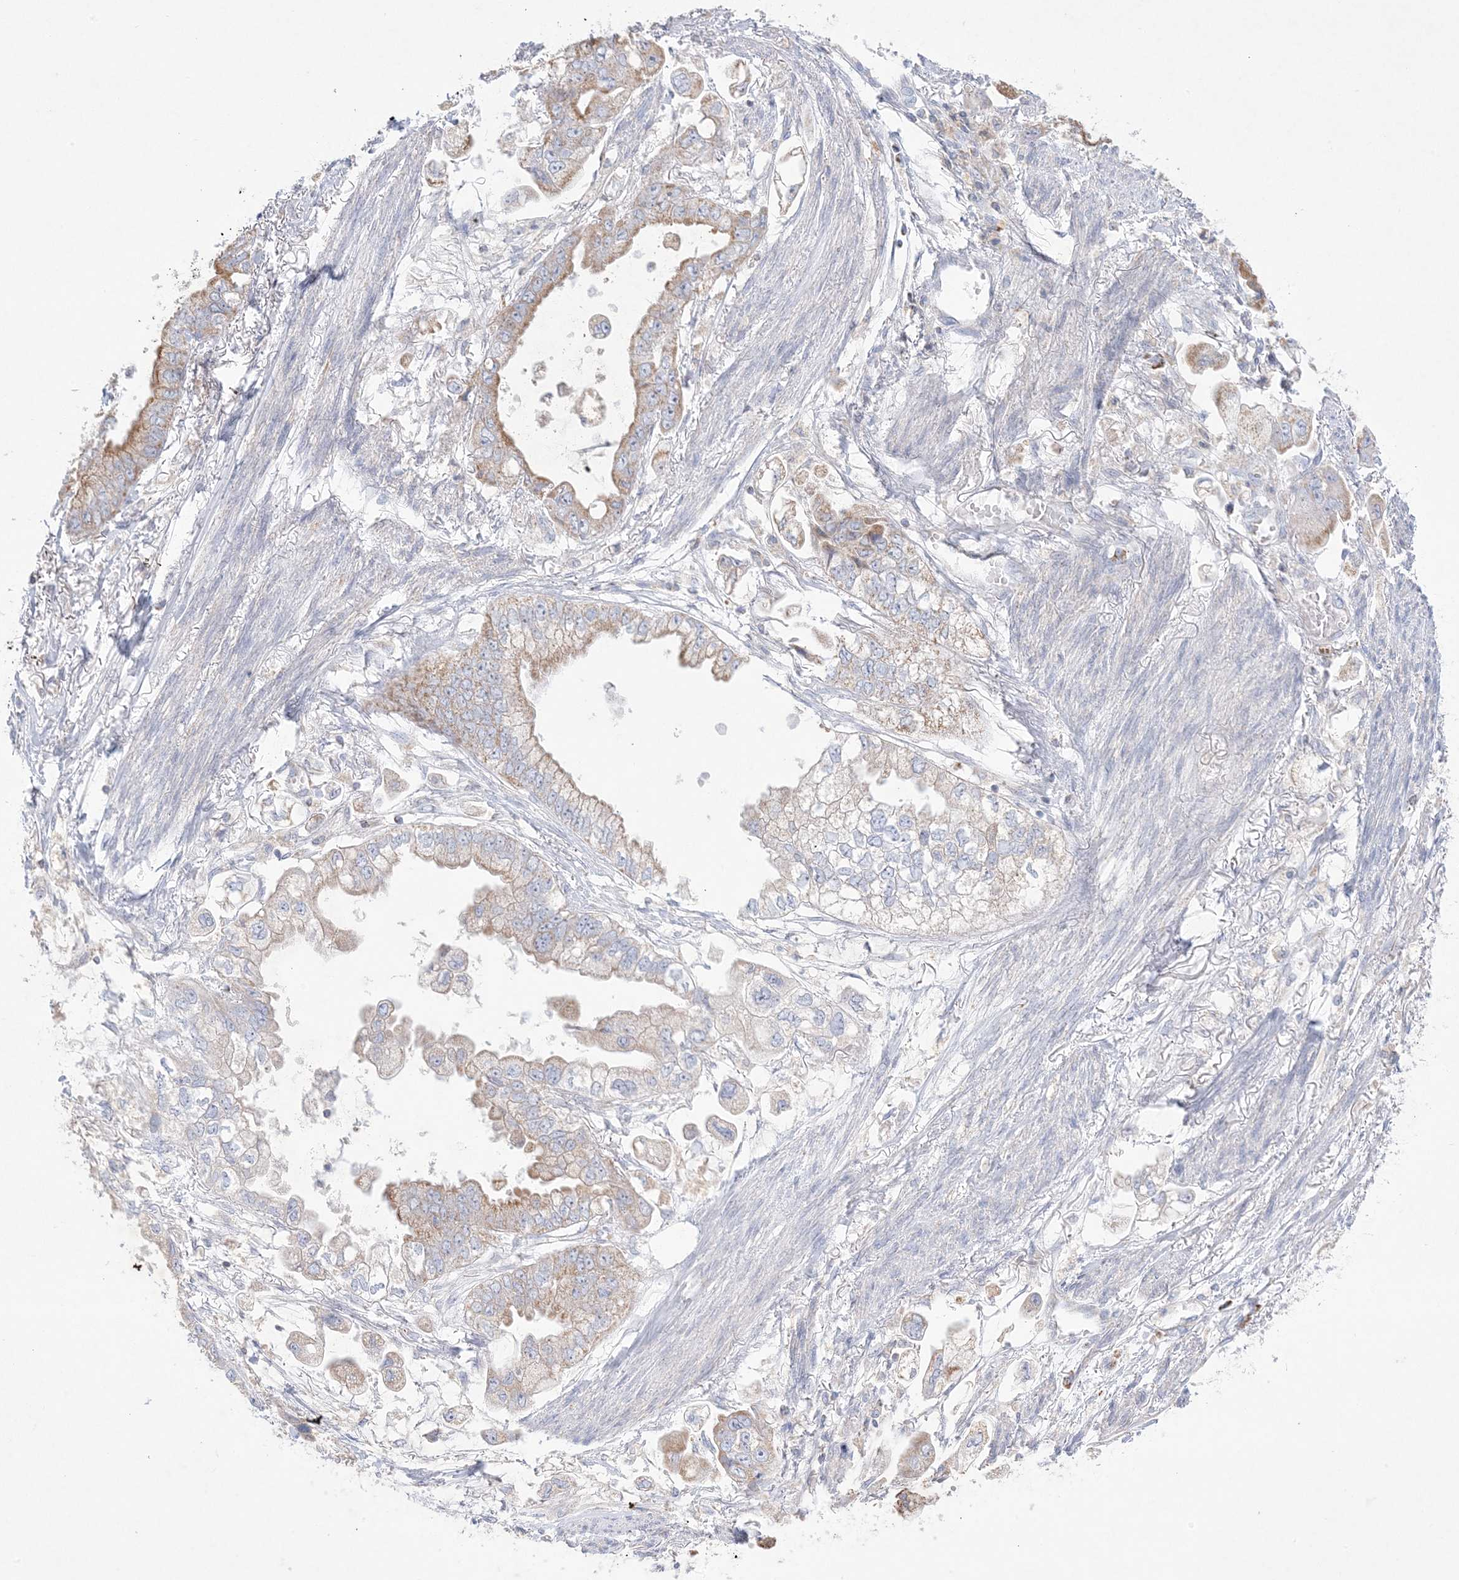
{"staining": {"intensity": "moderate", "quantity": "25%-75%", "location": "cytoplasmic/membranous"}, "tissue": "stomach cancer", "cell_type": "Tumor cells", "image_type": "cancer", "snomed": [{"axis": "morphology", "description": "Adenocarcinoma, NOS"}, {"axis": "topography", "description": "Stomach"}], "caption": "Stomach cancer stained with DAB (3,3'-diaminobenzidine) immunohistochemistry demonstrates medium levels of moderate cytoplasmic/membranous positivity in approximately 25%-75% of tumor cells.", "gene": "KCTD6", "patient": {"sex": "male", "age": 62}}